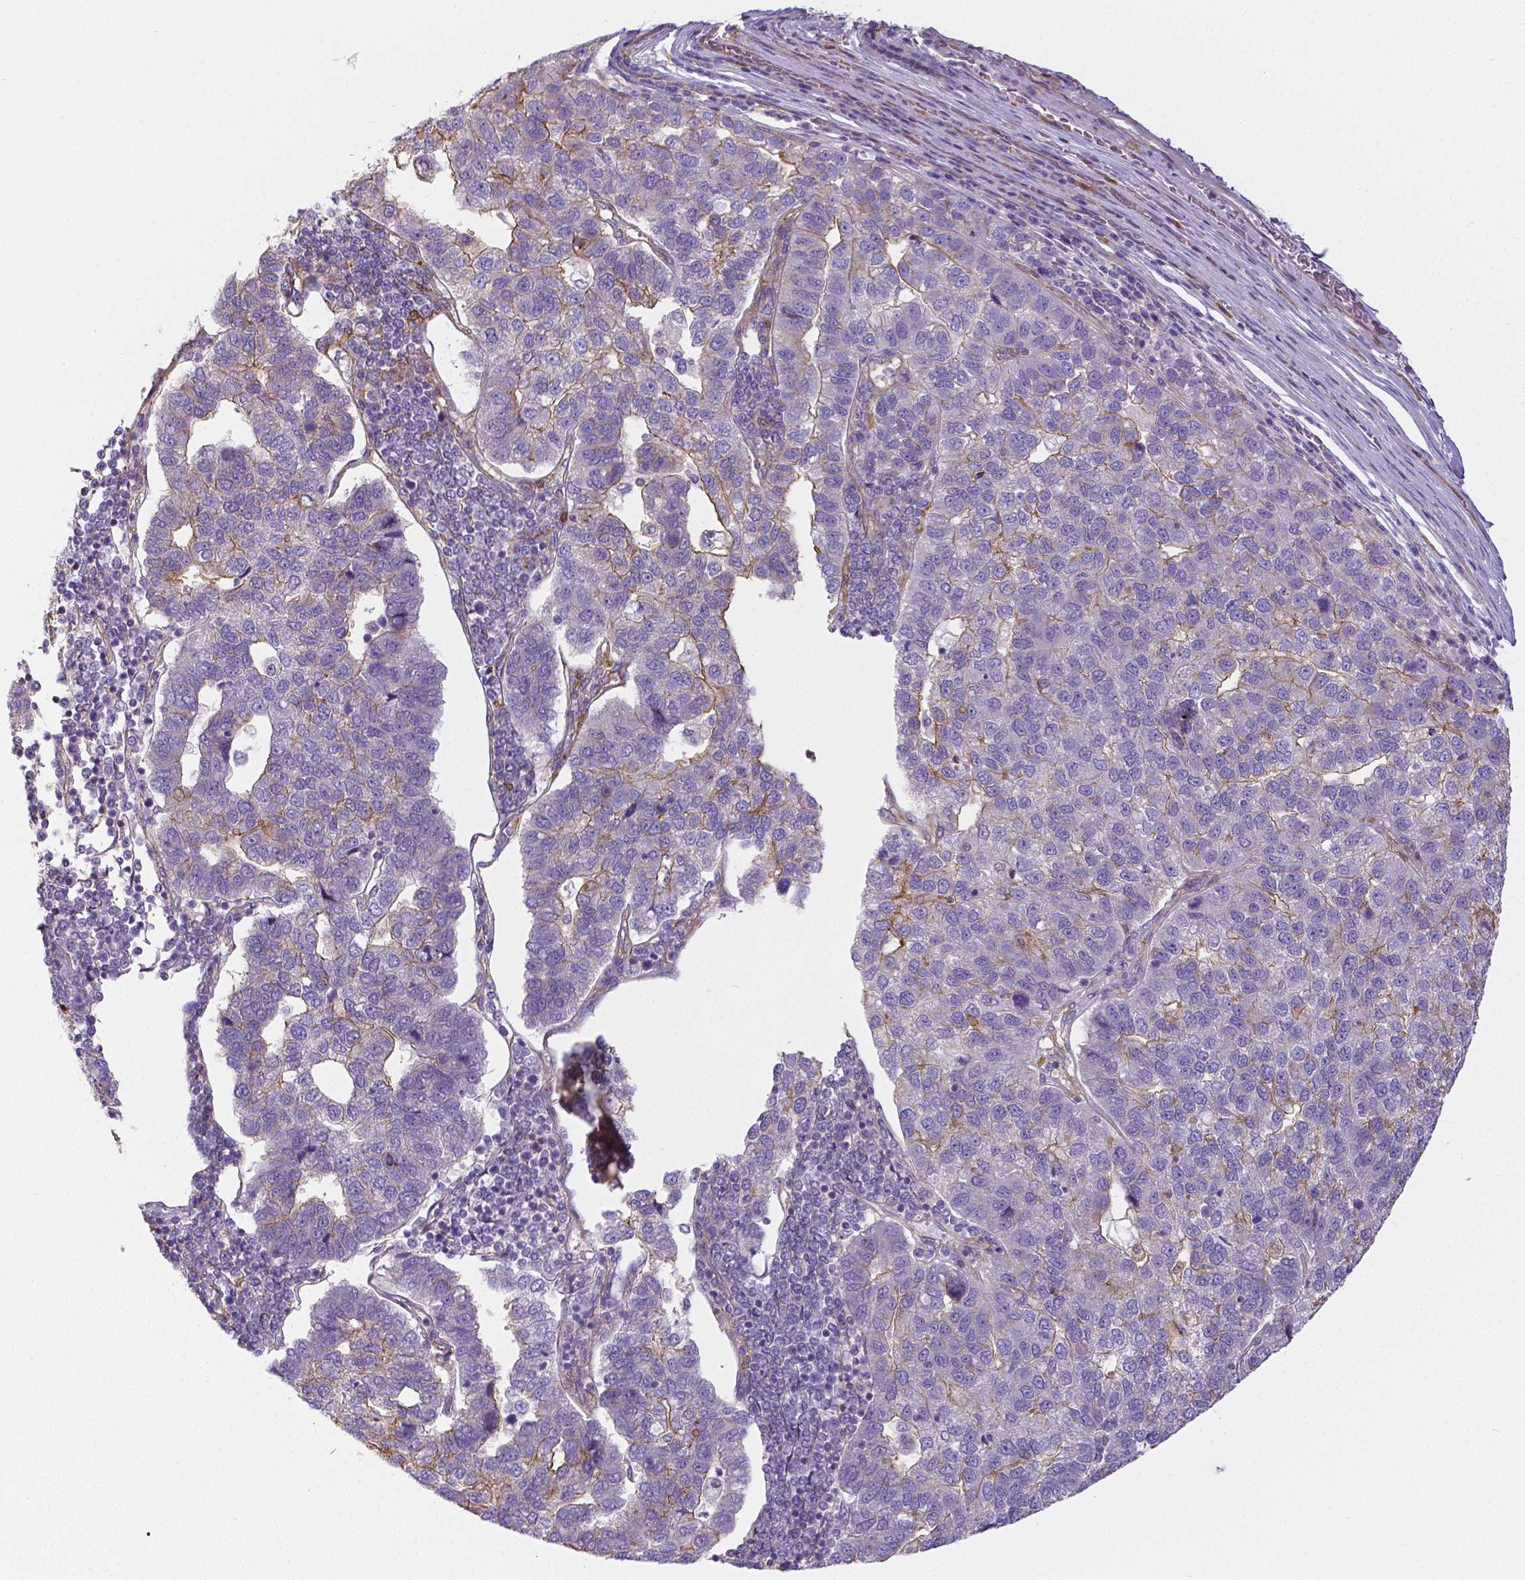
{"staining": {"intensity": "moderate", "quantity": "<25%", "location": "cytoplasmic/membranous"}, "tissue": "pancreatic cancer", "cell_type": "Tumor cells", "image_type": "cancer", "snomed": [{"axis": "morphology", "description": "Adenocarcinoma, NOS"}, {"axis": "topography", "description": "Pancreas"}], "caption": "The immunohistochemical stain labels moderate cytoplasmic/membranous staining in tumor cells of pancreatic adenocarcinoma tissue. The protein is stained brown, and the nuclei are stained in blue (DAB IHC with brightfield microscopy, high magnification).", "gene": "CRMP1", "patient": {"sex": "female", "age": 61}}